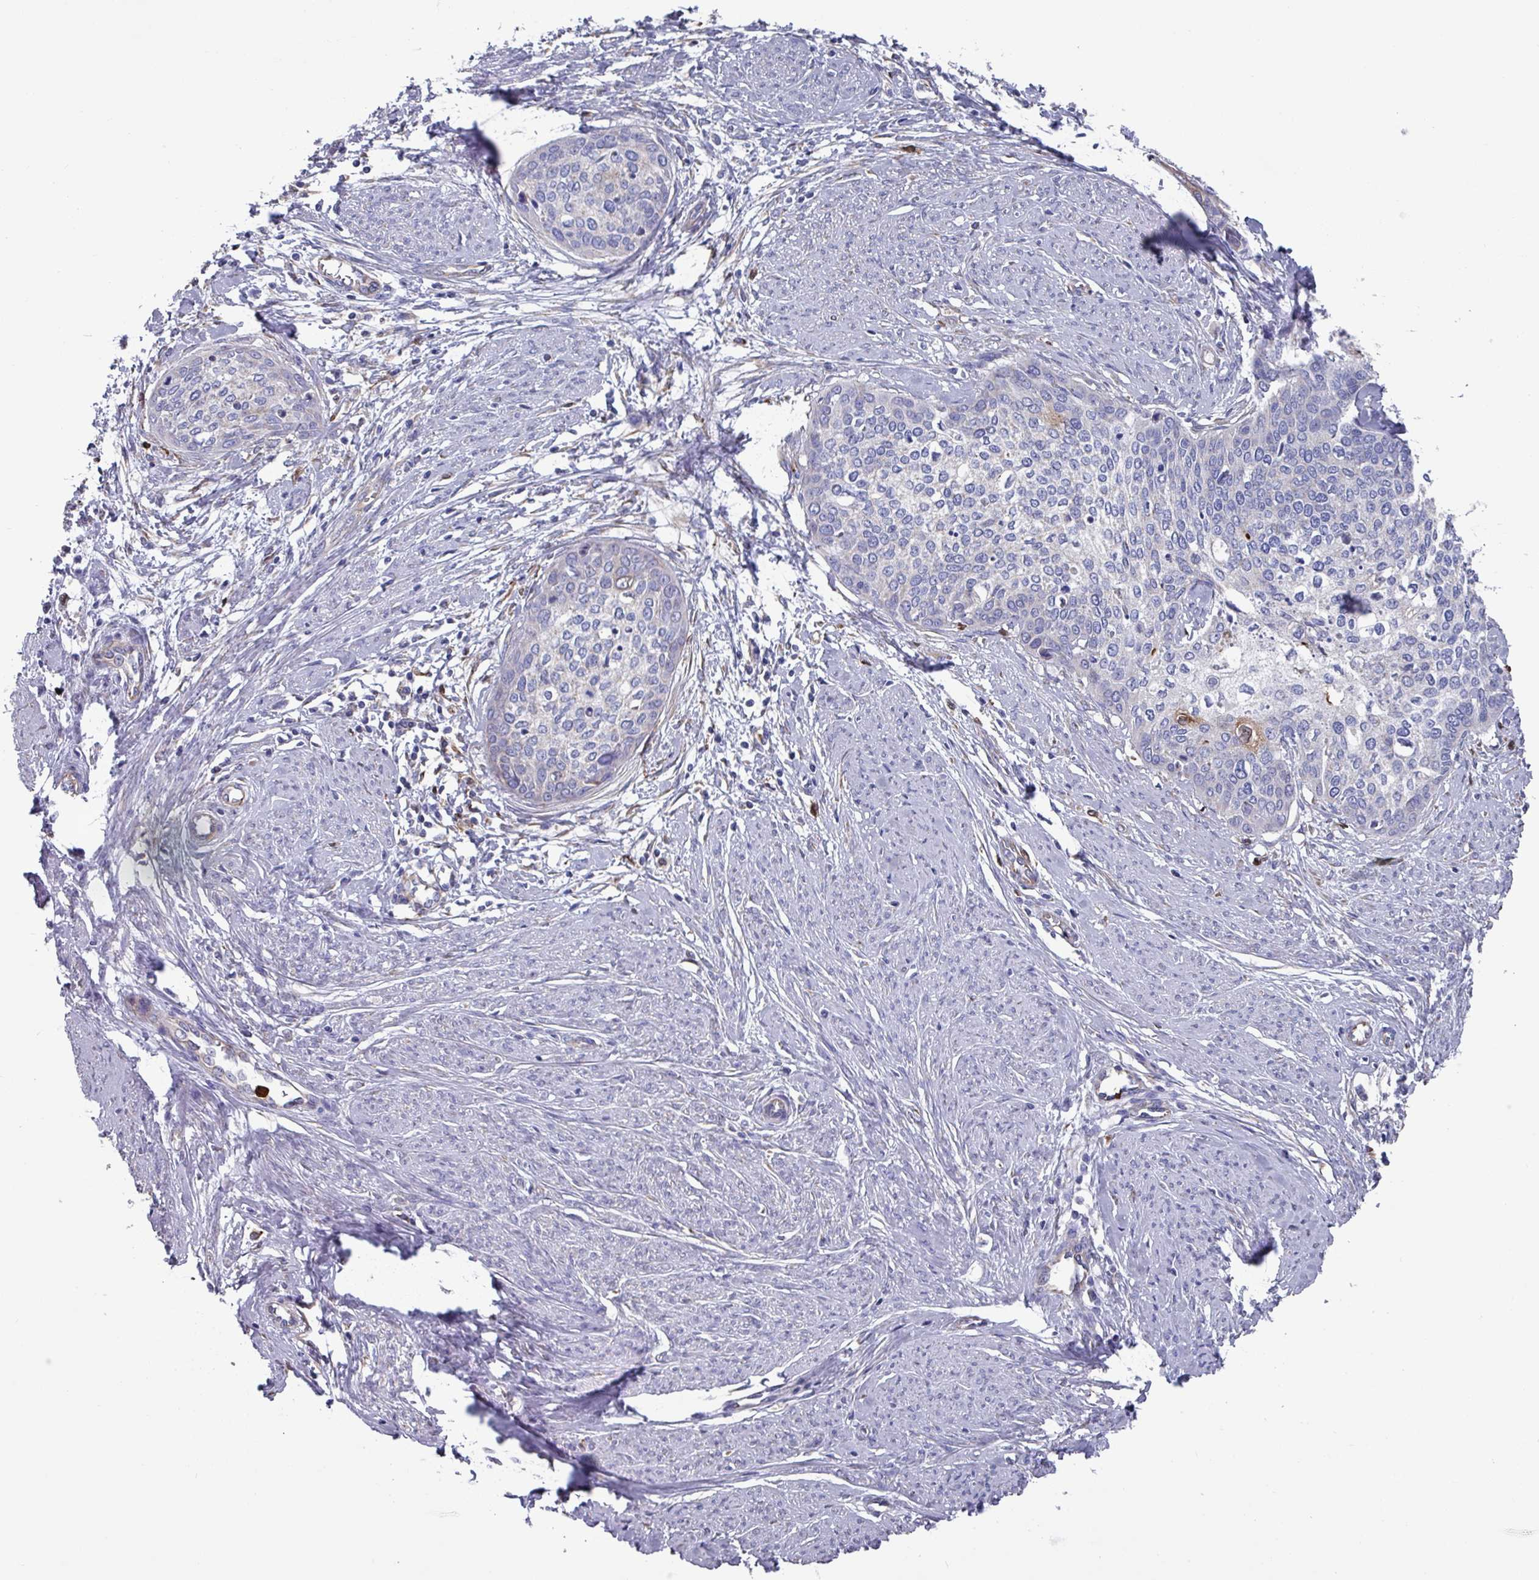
{"staining": {"intensity": "negative", "quantity": "none", "location": "none"}, "tissue": "cervical cancer", "cell_type": "Tumor cells", "image_type": "cancer", "snomed": [{"axis": "morphology", "description": "Squamous cell carcinoma, NOS"}, {"axis": "topography", "description": "Cervix"}], "caption": "Cervical cancer (squamous cell carcinoma) was stained to show a protein in brown. There is no significant staining in tumor cells.", "gene": "UQCC2", "patient": {"sex": "female", "age": 37}}